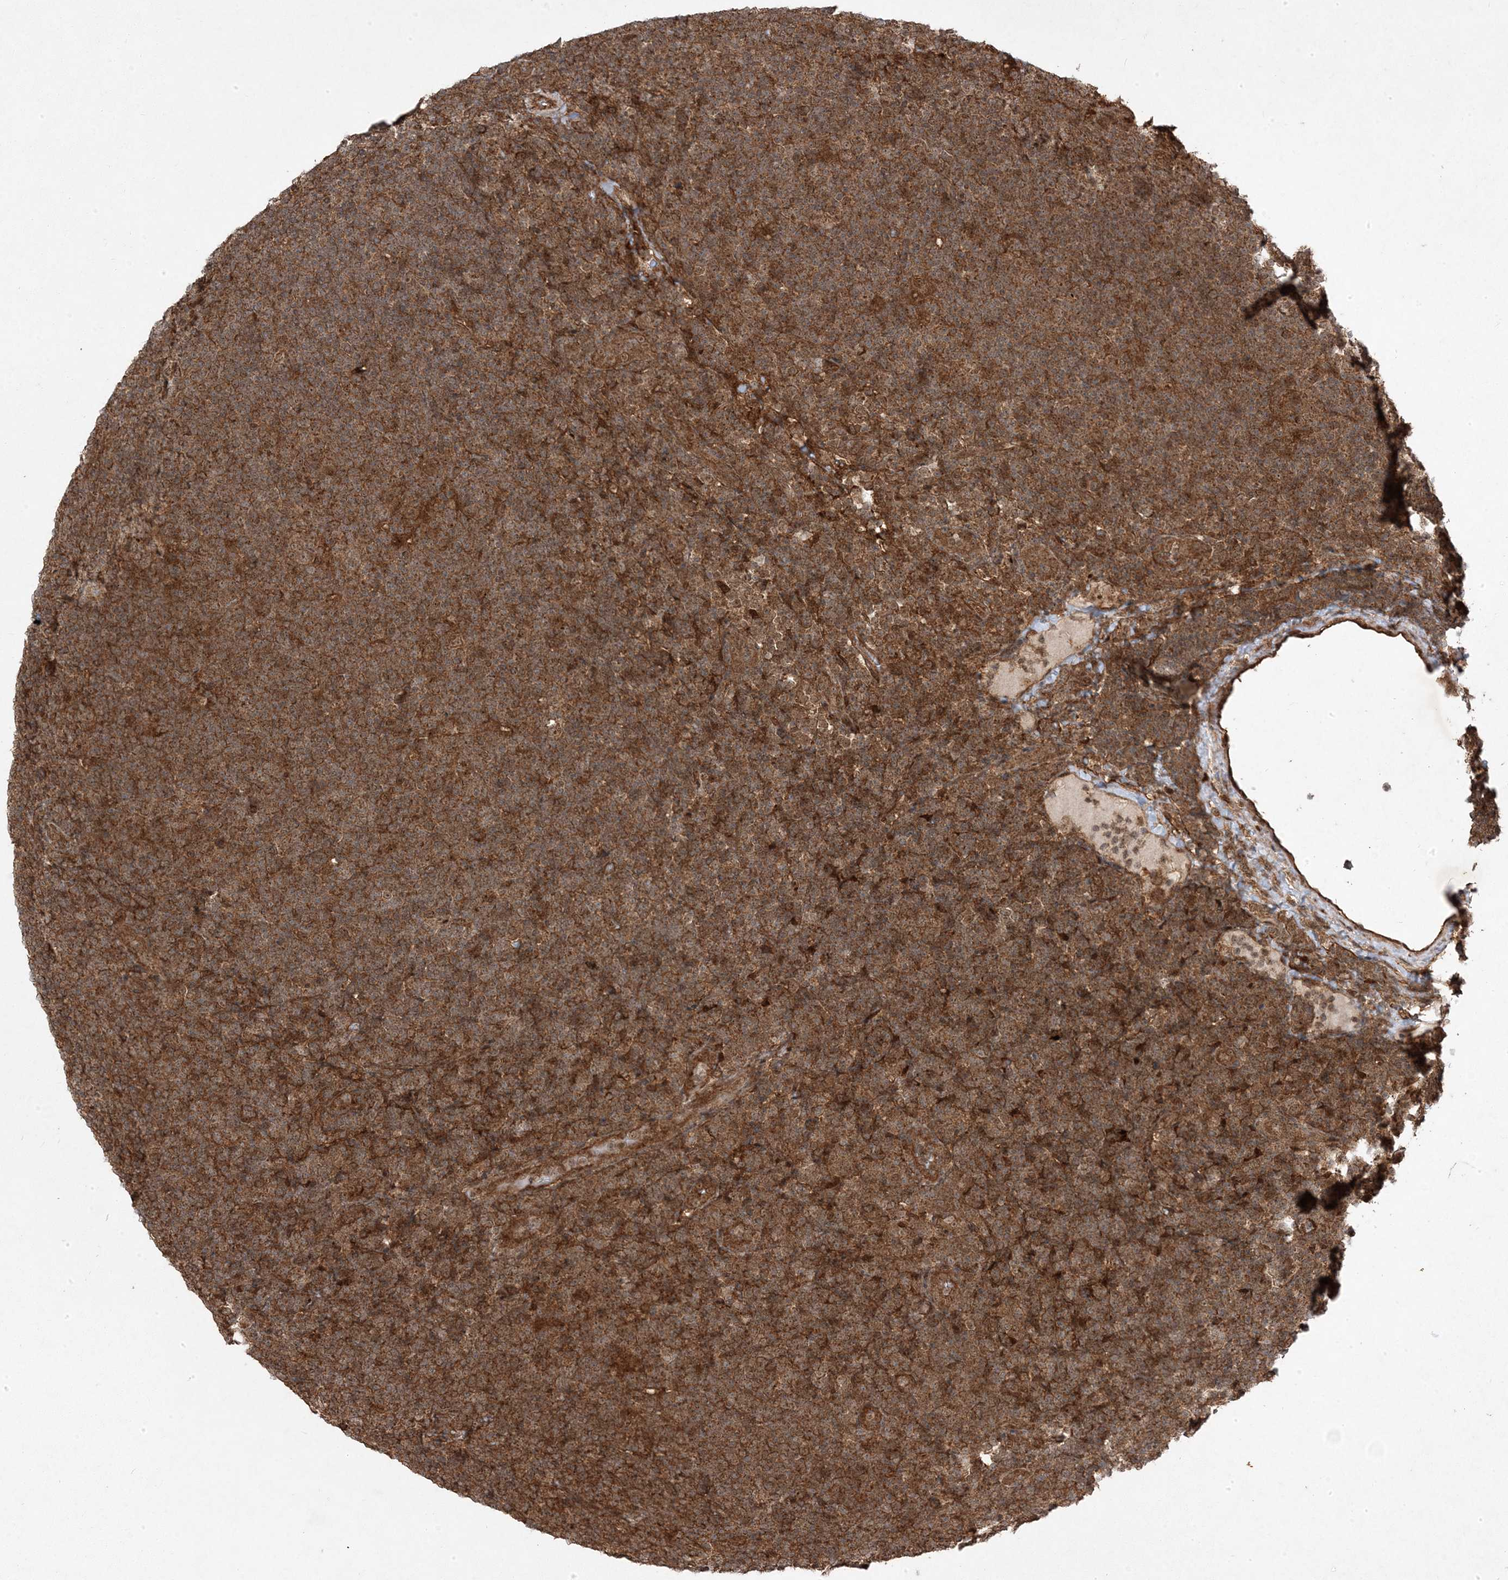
{"staining": {"intensity": "moderate", "quantity": ">75%", "location": "cytoplasmic/membranous,nuclear"}, "tissue": "lymphoma", "cell_type": "Tumor cells", "image_type": "cancer", "snomed": [{"axis": "morphology", "description": "Hodgkin's disease, NOS"}, {"axis": "topography", "description": "Lymph node"}], "caption": "Hodgkin's disease stained with a brown dye displays moderate cytoplasmic/membranous and nuclear positive positivity in approximately >75% of tumor cells.", "gene": "PLEKHM2", "patient": {"sex": "female", "age": 57}}